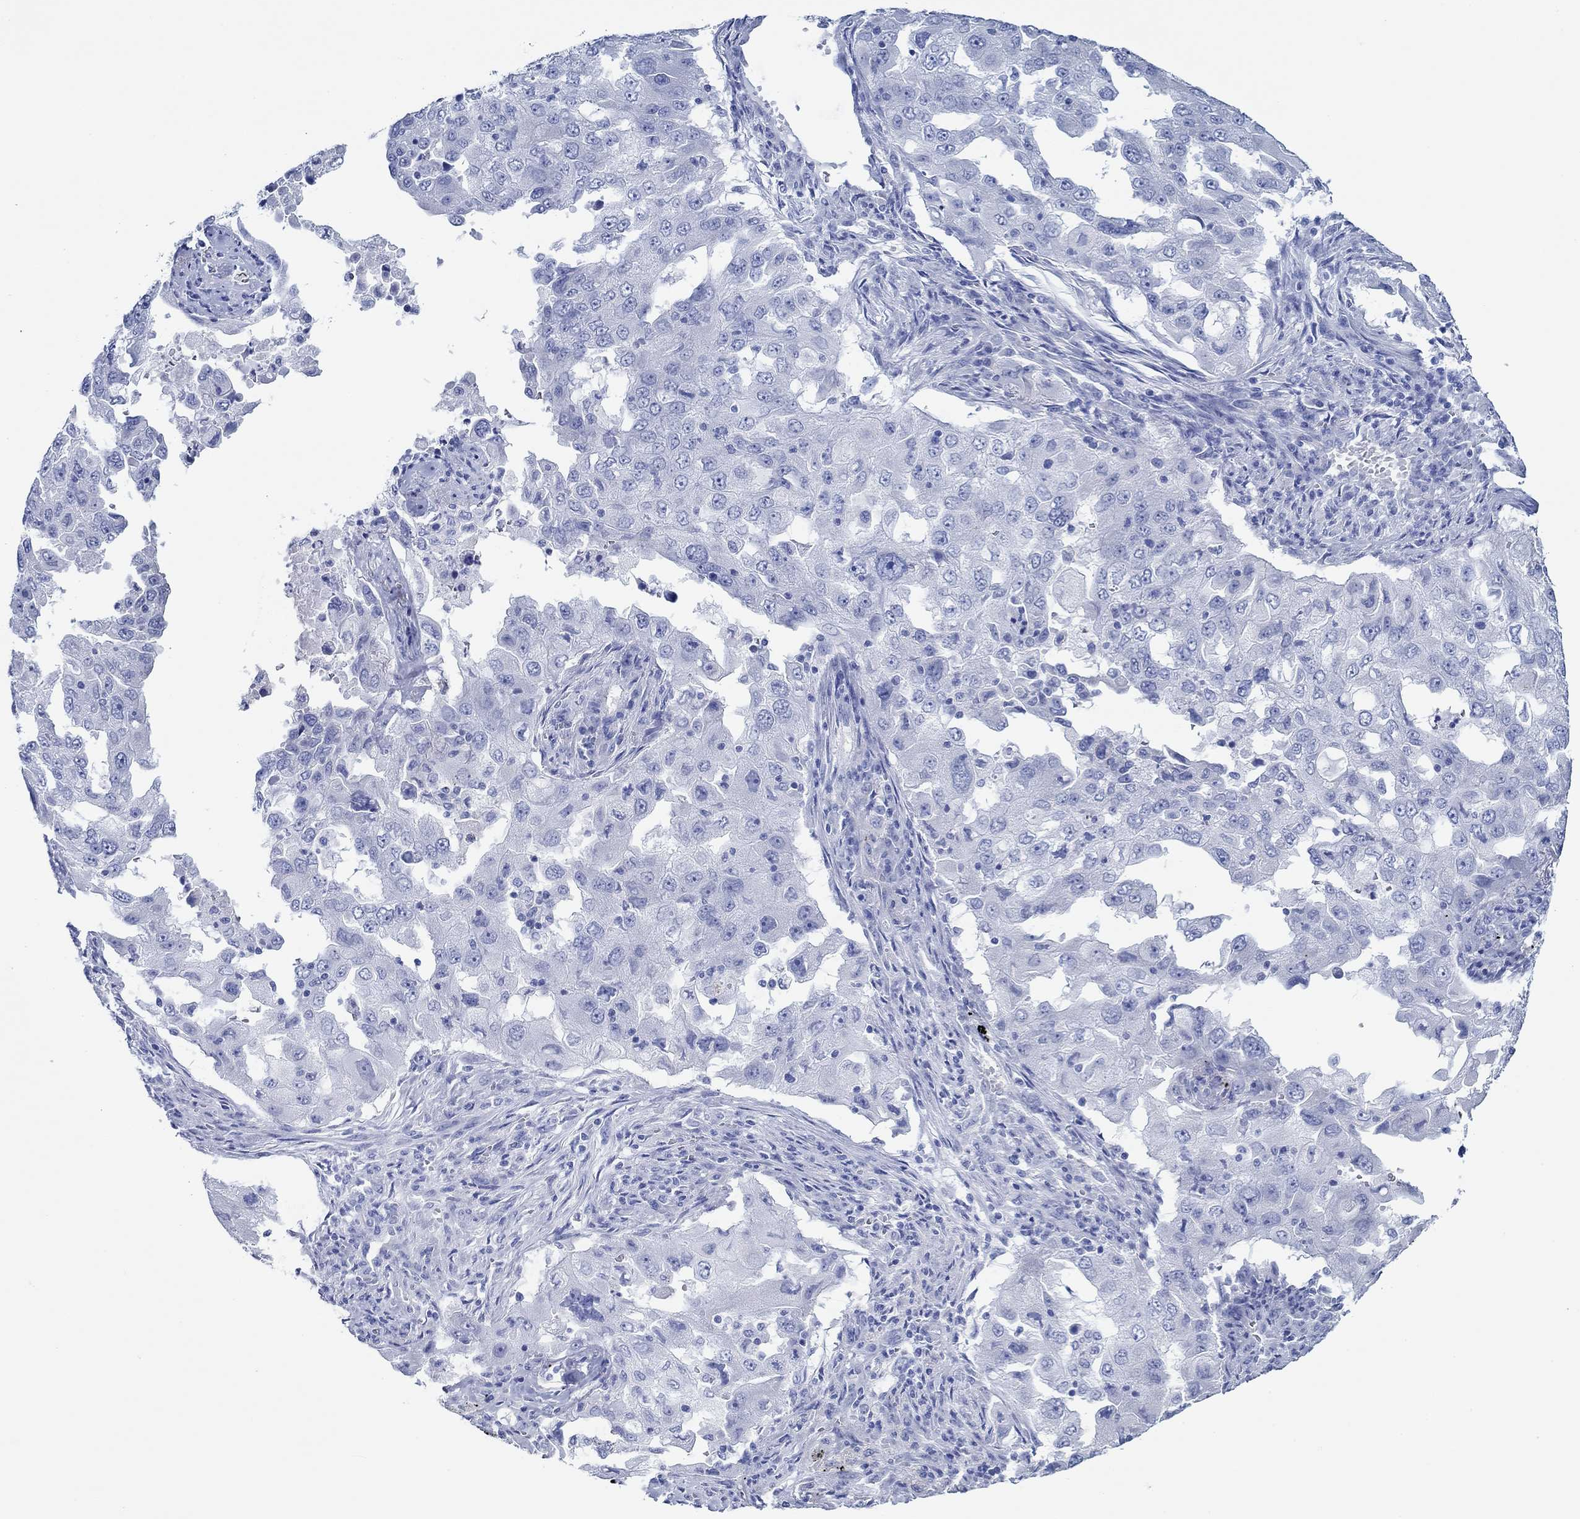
{"staining": {"intensity": "negative", "quantity": "none", "location": "none"}, "tissue": "lung cancer", "cell_type": "Tumor cells", "image_type": "cancer", "snomed": [{"axis": "morphology", "description": "Adenocarcinoma, NOS"}, {"axis": "topography", "description": "Lung"}], "caption": "This image is of lung cancer stained with immunohistochemistry (IHC) to label a protein in brown with the nuclei are counter-stained blue. There is no expression in tumor cells.", "gene": "IGFBP6", "patient": {"sex": "female", "age": 61}}